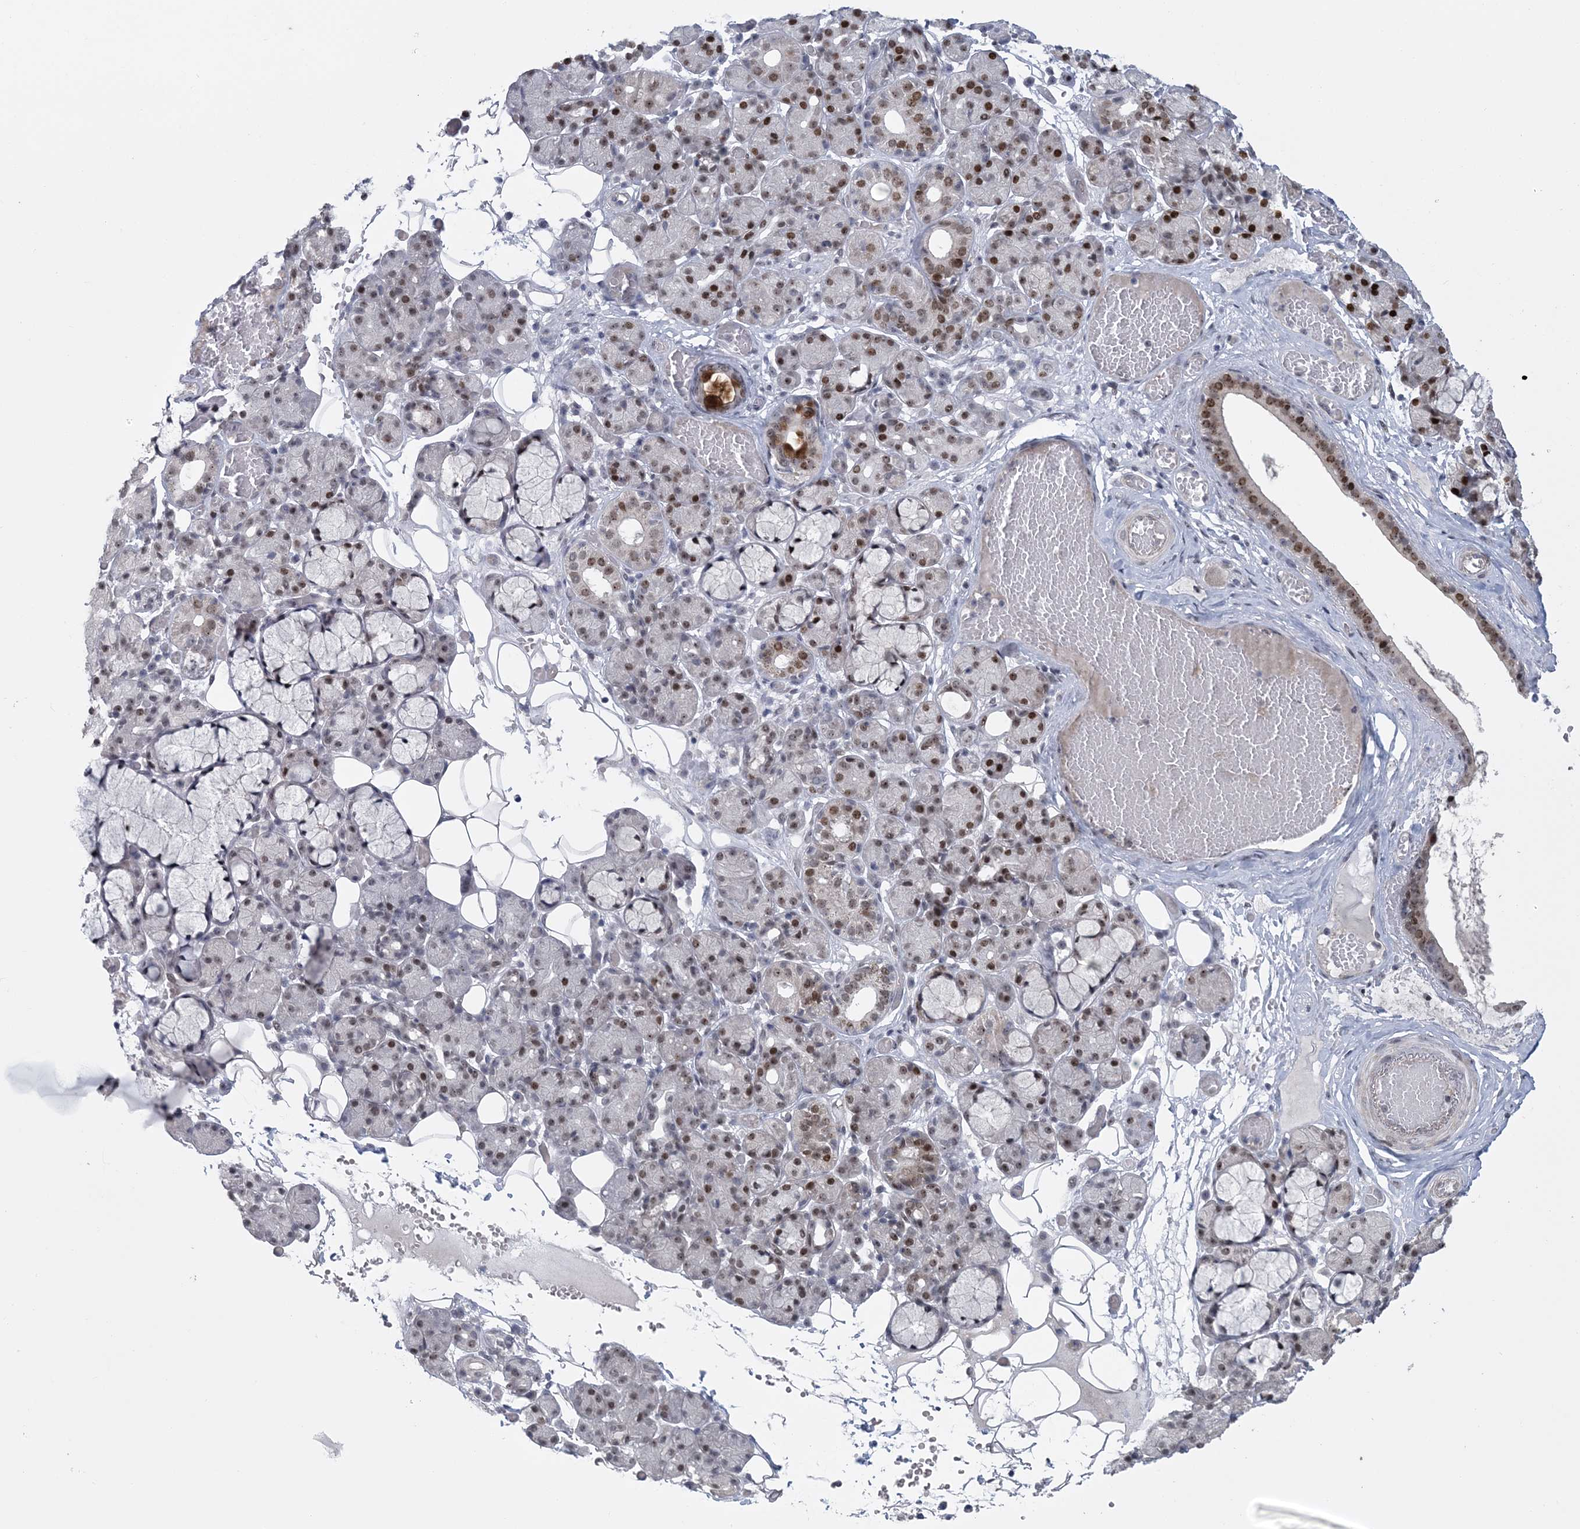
{"staining": {"intensity": "moderate", "quantity": "25%-75%", "location": "nuclear"}, "tissue": "salivary gland", "cell_type": "Glandular cells", "image_type": "normal", "snomed": [{"axis": "morphology", "description": "Normal tissue, NOS"}, {"axis": "topography", "description": "Salivary gland"}], "caption": "Brown immunohistochemical staining in normal salivary gland shows moderate nuclear staining in about 25%-75% of glandular cells.", "gene": "HOMEZ", "patient": {"sex": "male", "age": 63}}